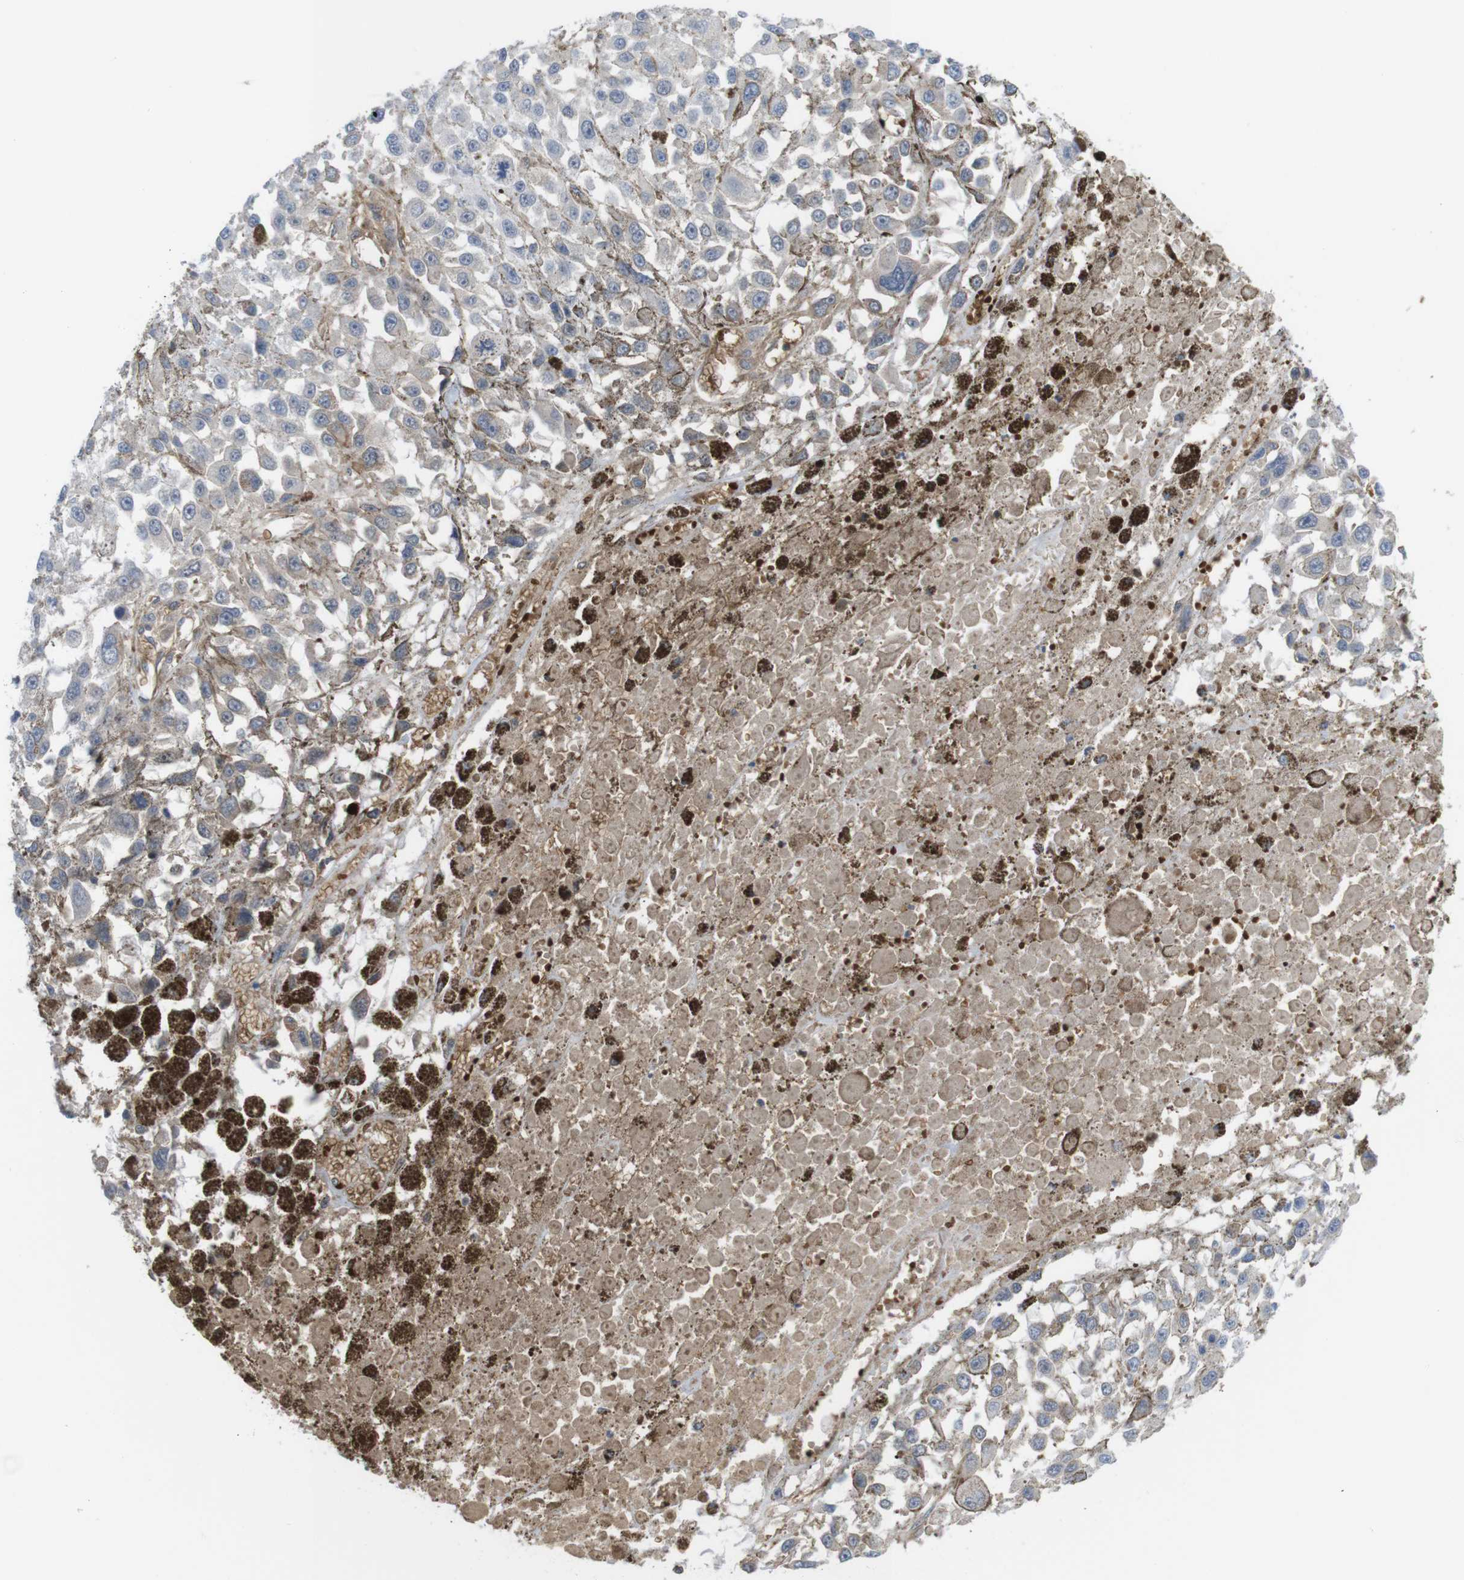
{"staining": {"intensity": "negative", "quantity": "none", "location": "none"}, "tissue": "melanoma", "cell_type": "Tumor cells", "image_type": "cancer", "snomed": [{"axis": "morphology", "description": "Malignant melanoma, Metastatic site"}, {"axis": "topography", "description": "Lymph node"}], "caption": "DAB (3,3'-diaminobenzidine) immunohistochemical staining of human melanoma reveals no significant positivity in tumor cells. (Stains: DAB (3,3'-diaminobenzidine) immunohistochemistry (IHC) with hematoxylin counter stain, Microscopy: brightfield microscopy at high magnification).", "gene": "CYBRD1", "patient": {"sex": "male", "age": 59}}